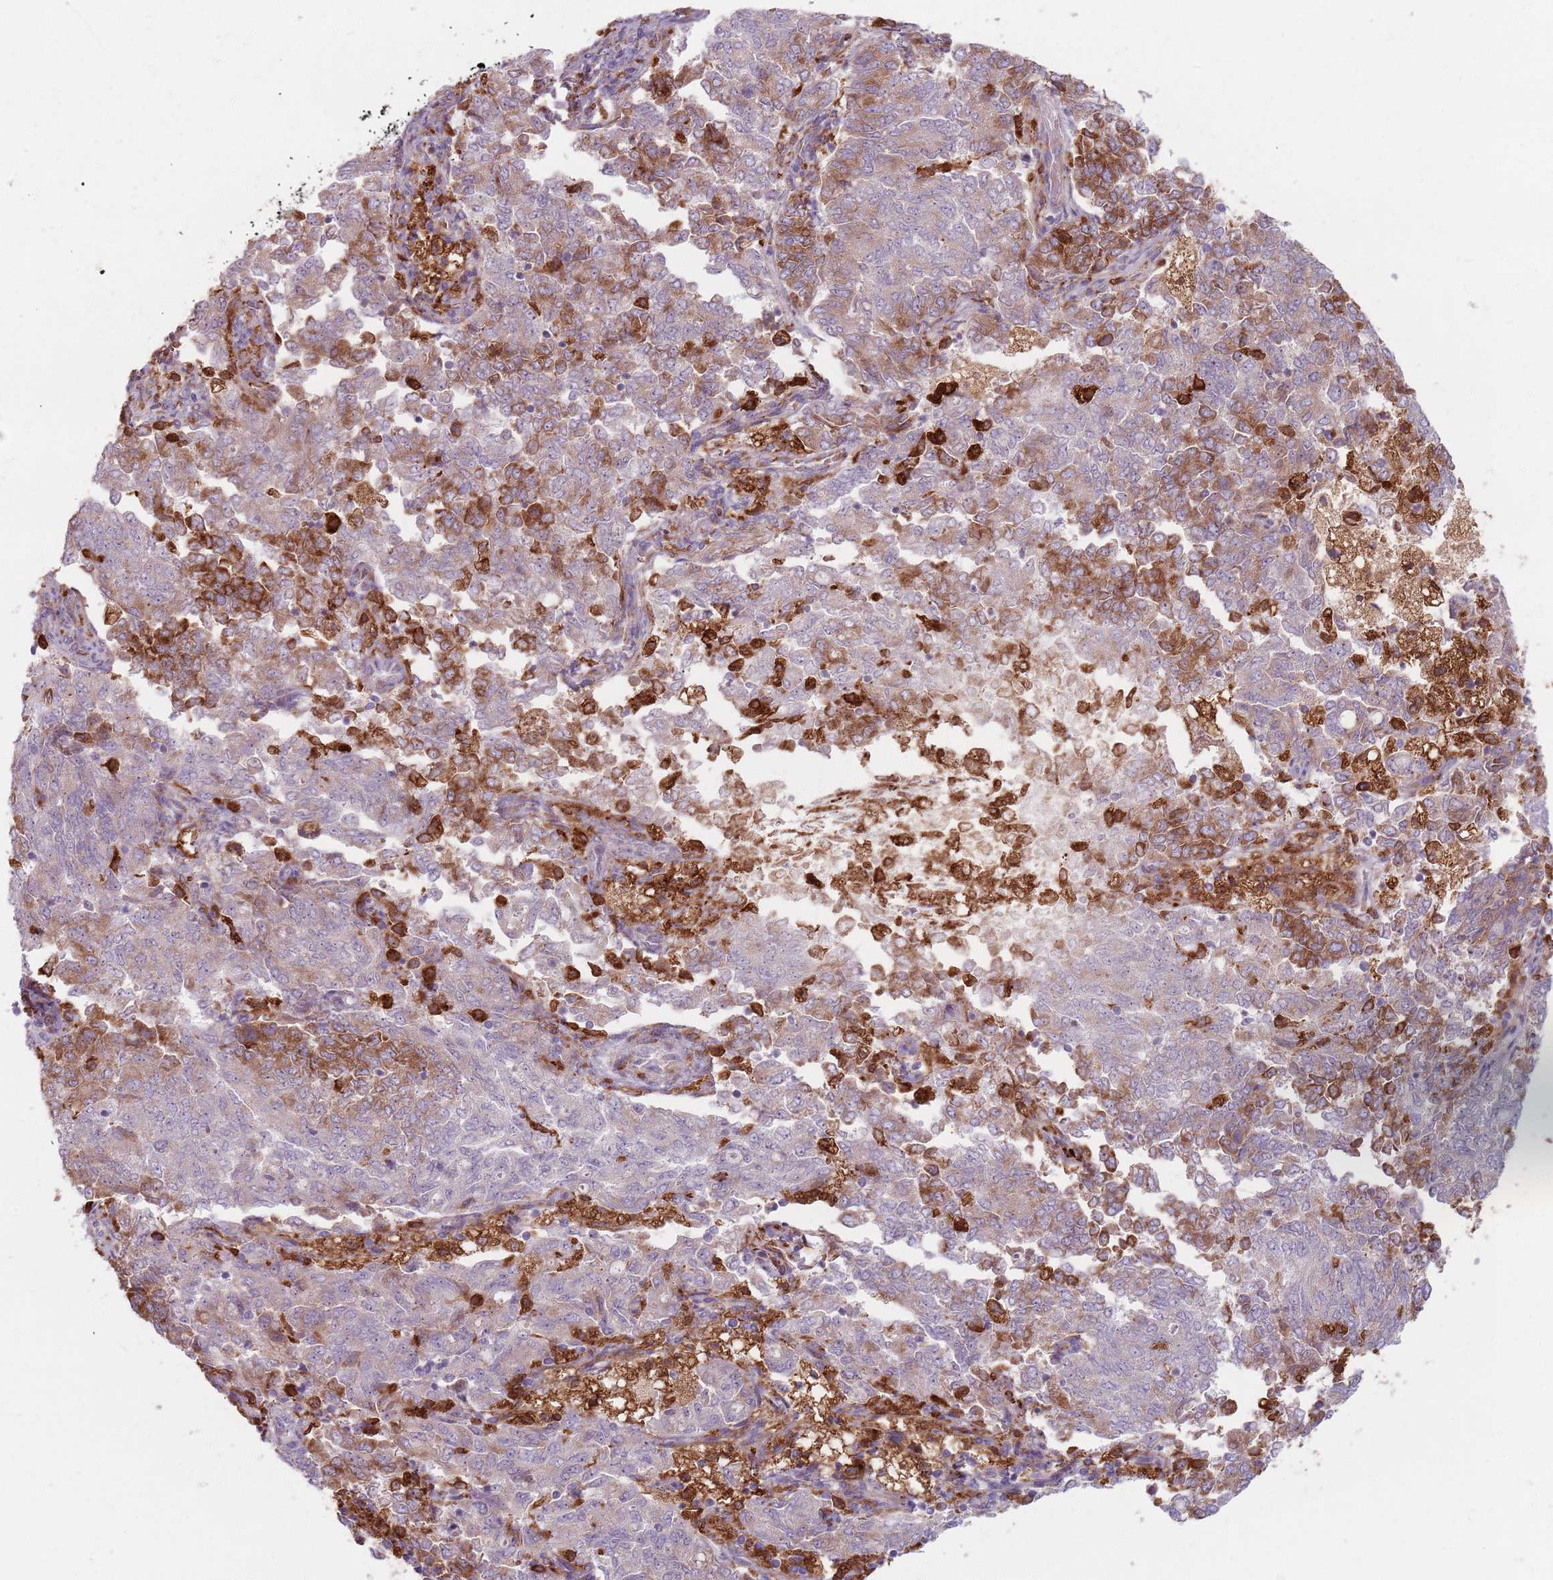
{"staining": {"intensity": "strong", "quantity": "25%-75%", "location": "cytoplasmic/membranous"}, "tissue": "endometrial cancer", "cell_type": "Tumor cells", "image_type": "cancer", "snomed": [{"axis": "morphology", "description": "Adenocarcinoma, NOS"}, {"axis": "topography", "description": "Endometrium"}], "caption": "Endometrial cancer stained with immunohistochemistry (IHC) reveals strong cytoplasmic/membranous expression in about 25%-75% of tumor cells. (Stains: DAB in brown, nuclei in blue, Microscopy: brightfield microscopy at high magnification).", "gene": "COLGALT1", "patient": {"sex": "female", "age": 80}}